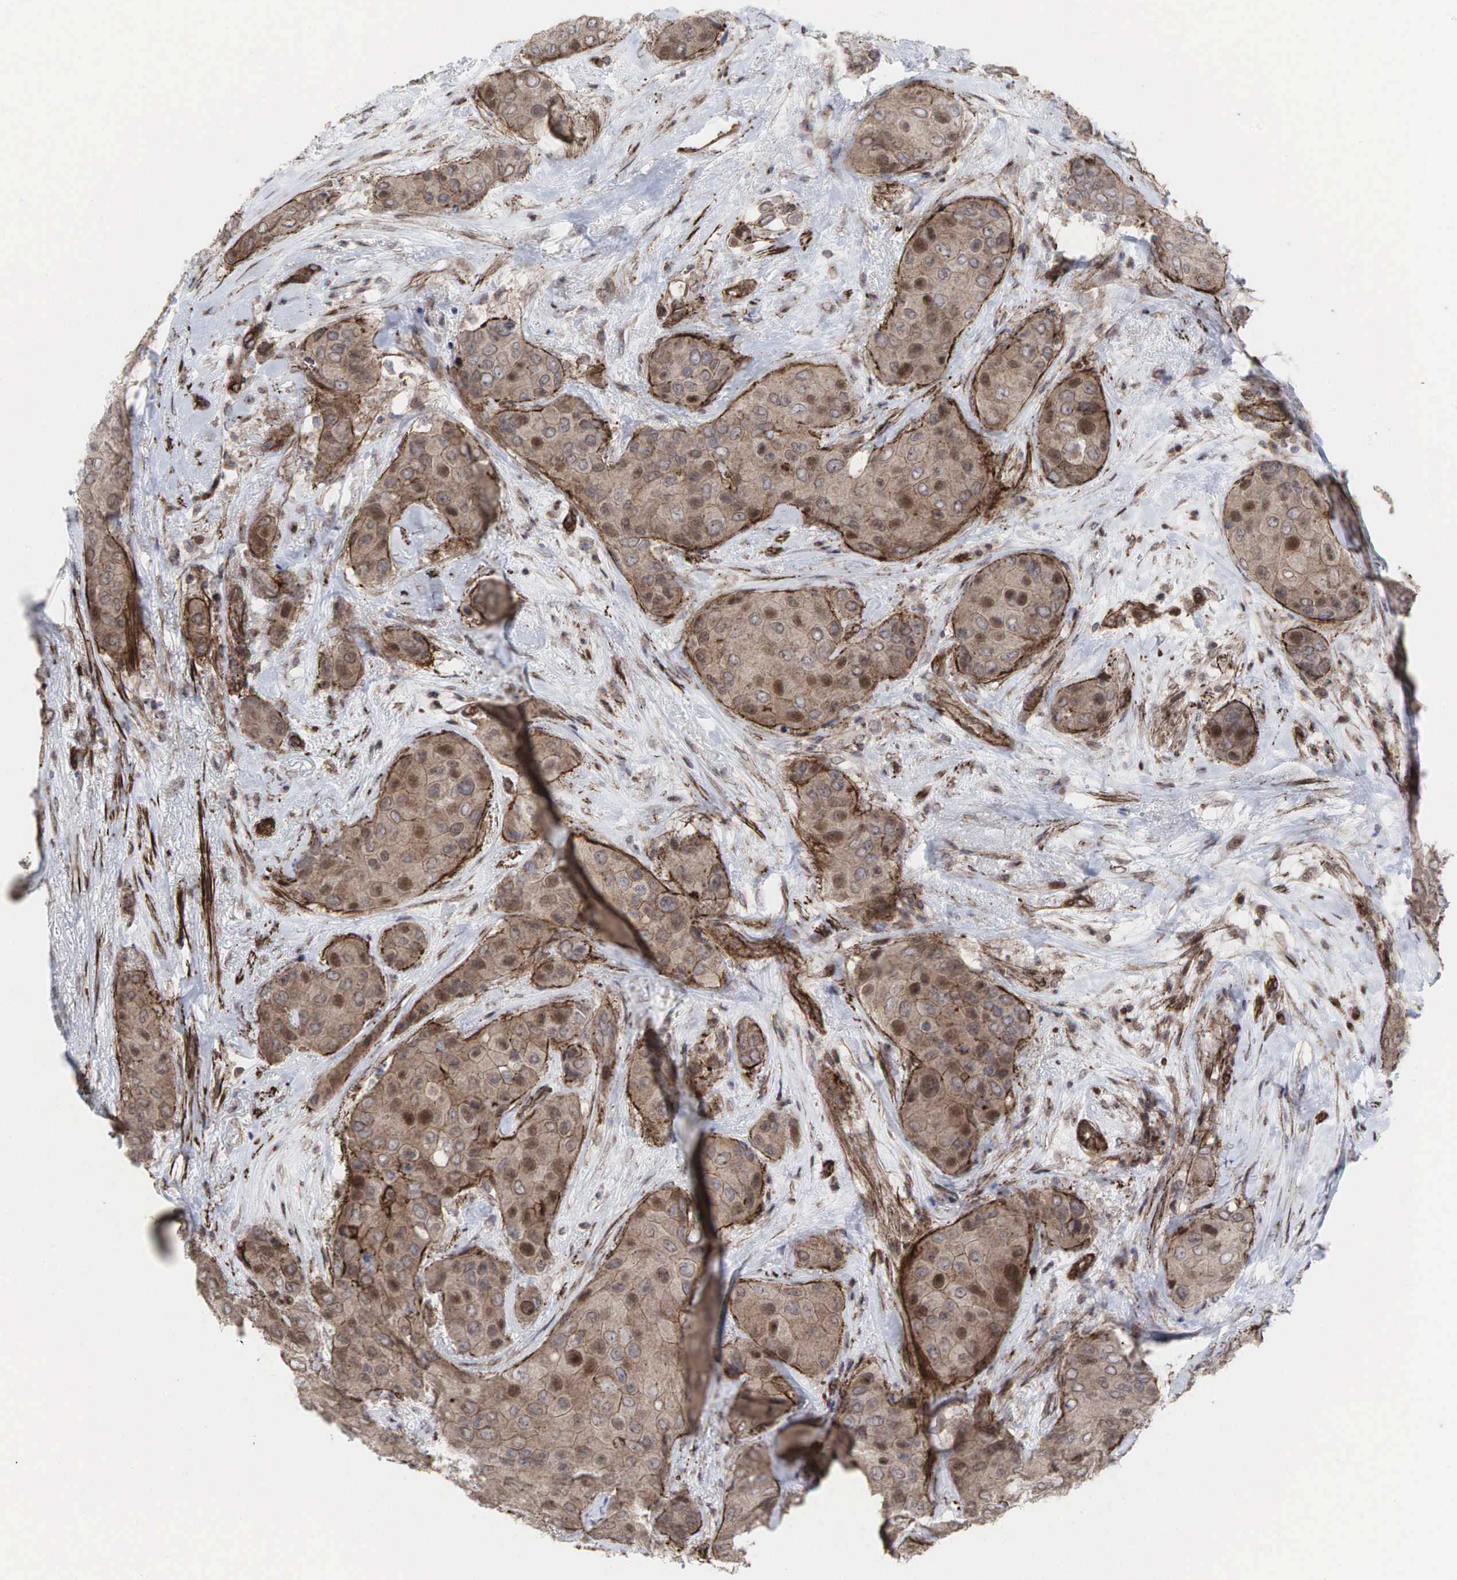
{"staining": {"intensity": "weak", "quantity": ">75%", "location": "cytoplasmic/membranous"}, "tissue": "breast cancer", "cell_type": "Tumor cells", "image_type": "cancer", "snomed": [{"axis": "morphology", "description": "Duct carcinoma"}, {"axis": "topography", "description": "Breast"}], "caption": "Tumor cells reveal low levels of weak cytoplasmic/membranous staining in approximately >75% of cells in human breast cancer (infiltrating ductal carcinoma). (IHC, brightfield microscopy, high magnification).", "gene": "GPRASP1", "patient": {"sex": "female", "age": 68}}